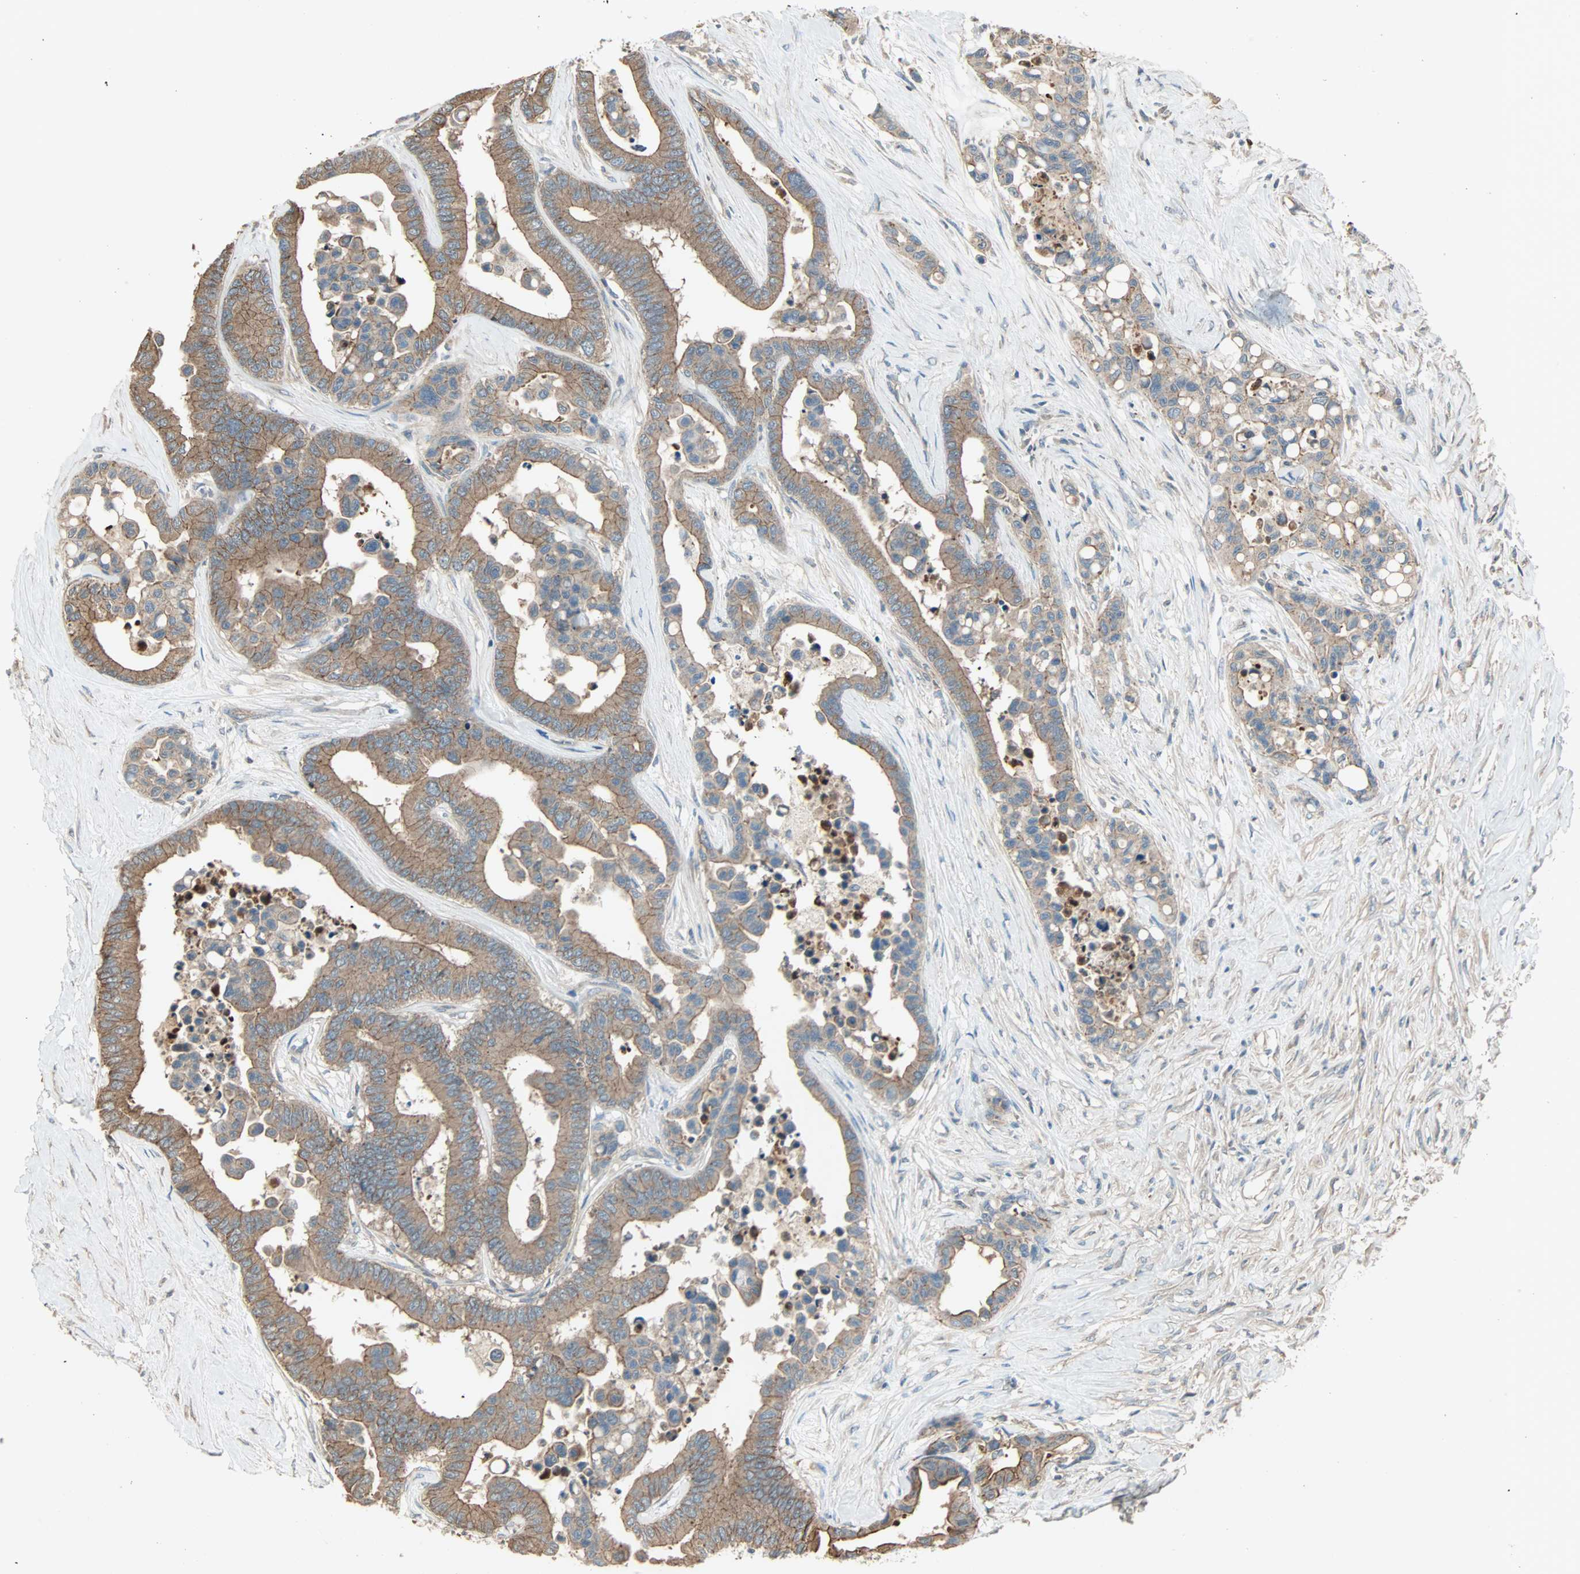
{"staining": {"intensity": "moderate", "quantity": ">75%", "location": "cytoplasmic/membranous"}, "tissue": "colorectal cancer", "cell_type": "Tumor cells", "image_type": "cancer", "snomed": [{"axis": "morphology", "description": "Normal tissue, NOS"}, {"axis": "morphology", "description": "Adenocarcinoma, NOS"}, {"axis": "topography", "description": "Colon"}], "caption": "An immunohistochemistry (IHC) histopathology image of neoplastic tissue is shown. Protein staining in brown shows moderate cytoplasmic/membranous positivity in colorectal cancer within tumor cells.", "gene": "MAP3K21", "patient": {"sex": "male", "age": 82}}